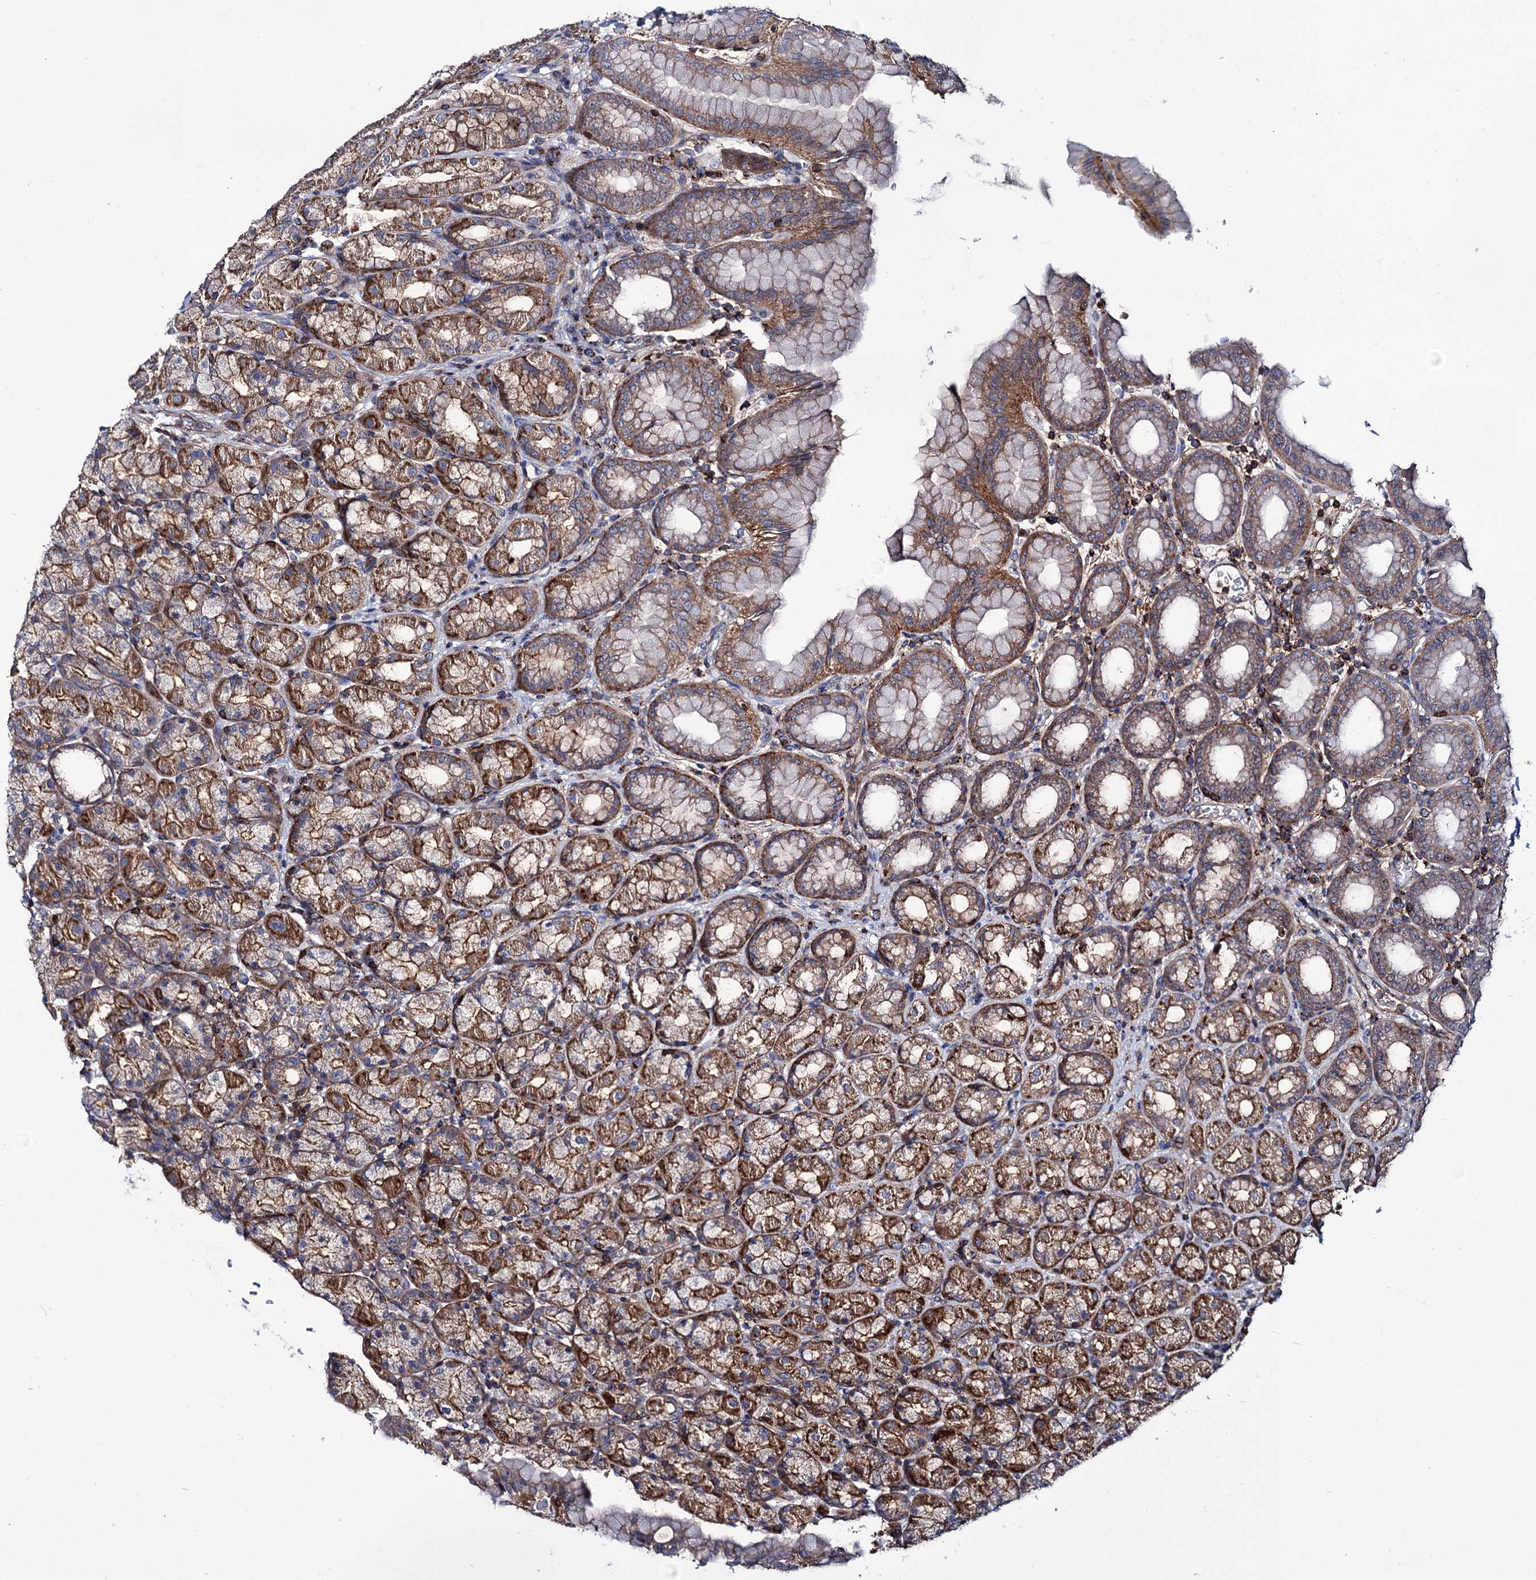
{"staining": {"intensity": "moderate", "quantity": ">75%", "location": "cytoplasmic/membranous"}, "tissue": "stomach", "cell_type": "Glandular cells", "image_type": "normal", "snomed": [{"axis": "morphology", "description": "Normal tissue, NOS"}, {"axis": "topography", "description": "Stomach, upper"}], "caption": "Stomach stained for a protein displays moderate cytoplasmic/membranous positivity in glandular cells. The protein of interest is shown in brown color, while the nuclei are stained blue.", "gene": "DEF6", "patient": {"sex": "male", "age": 68}}